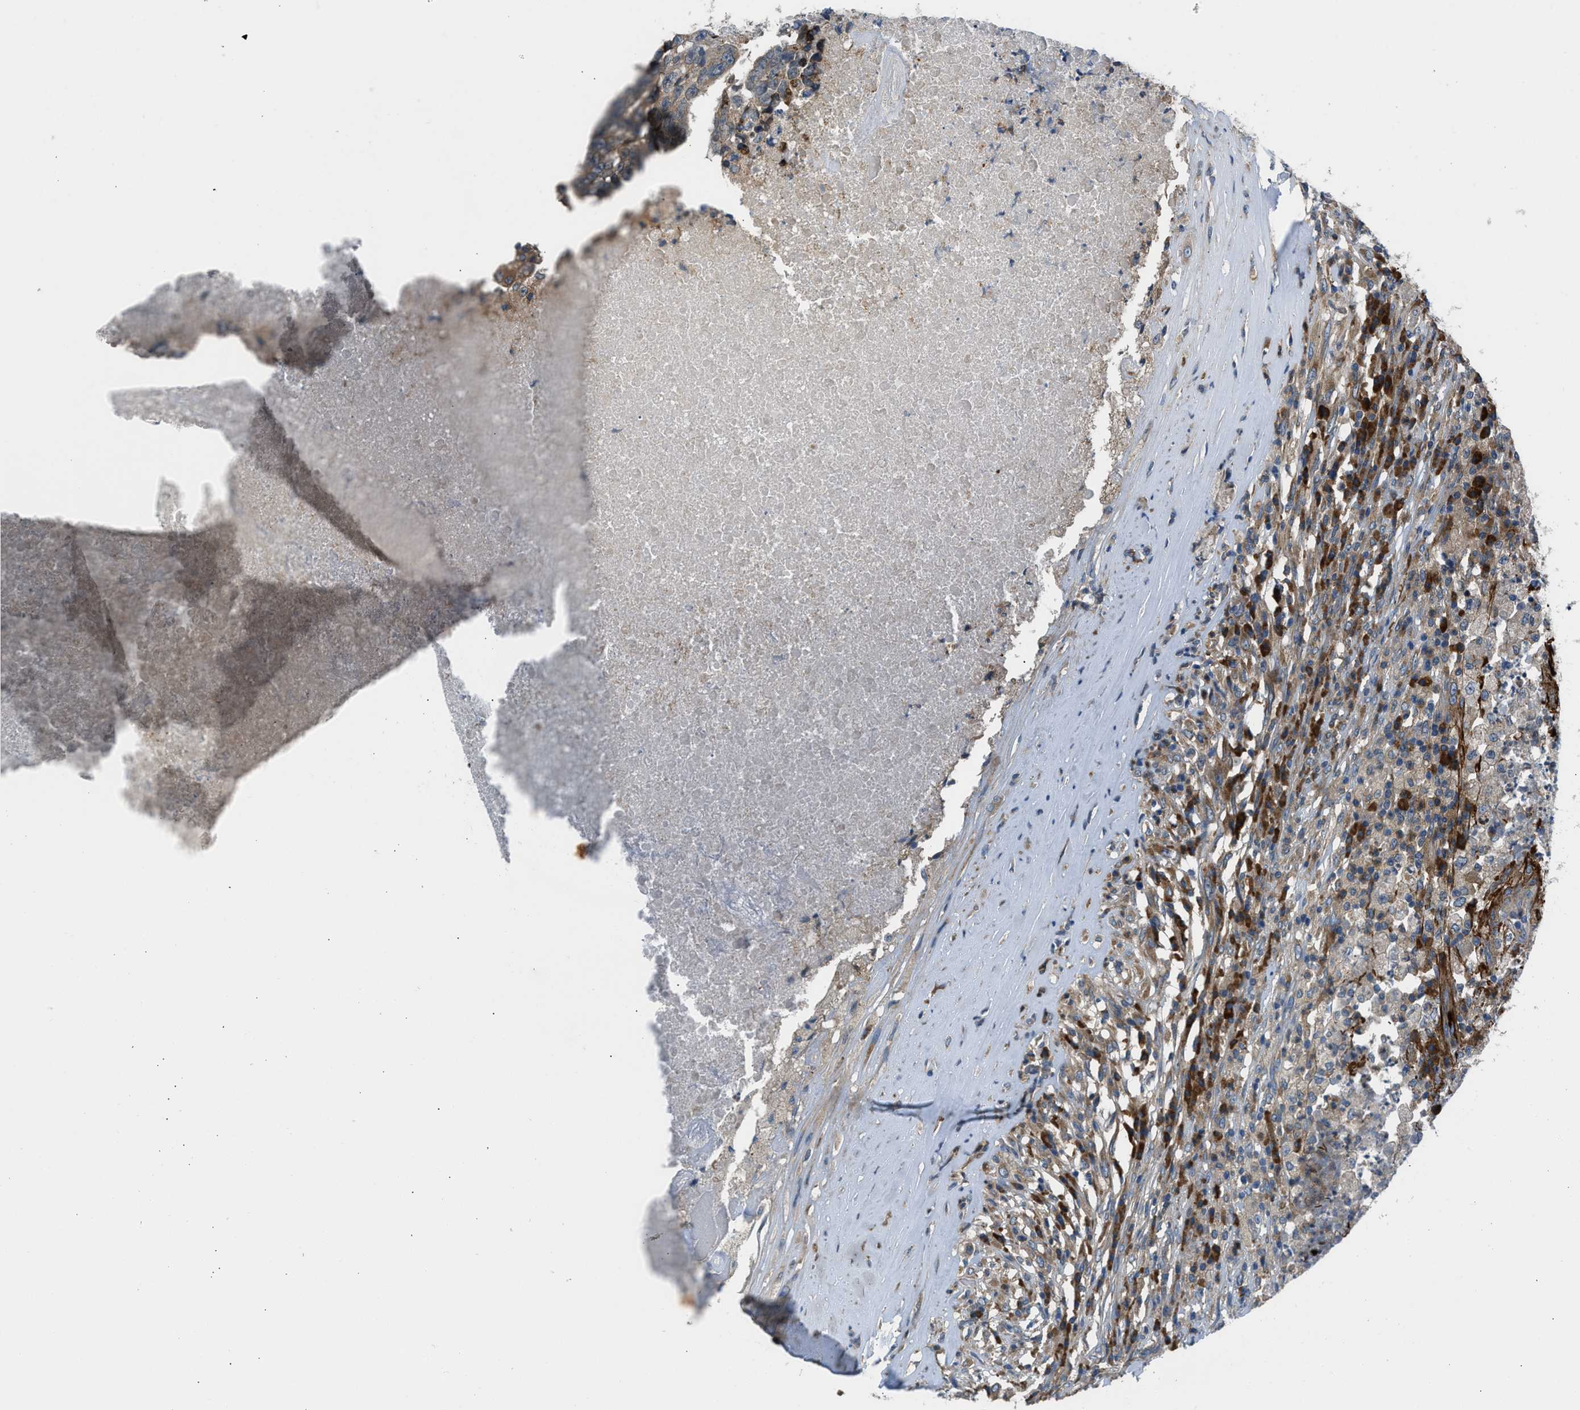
{"staining": {"intensity": "weak", "quantity": ">75%", "location": "cytoplasmic/membranous"}, "tissue": "testis cancer", "cell_type": "Tumor cells", "image_type": "cancer", "snomed": [{"axis": "morphology", "description": "Necrosis, NOS"}, {"axis": "morphology", "description": "Carcinoma, Embryonal, NOS"}, {"axis": "topography", "description": "Testis"}], "caption": "IHC staining of testis cancer, which exhibits low levels of weak cytoplasmic/membranous expression in about >75% of tumor cells indicating weak cytoplasmic/membranous protein staining. The staining was performed using DAB (brown) for protein detection and nuclei were counterstained in hematoxylin (blue).", "gene": "EDARADD", "patient": {"sex": "male", "age": 19}}